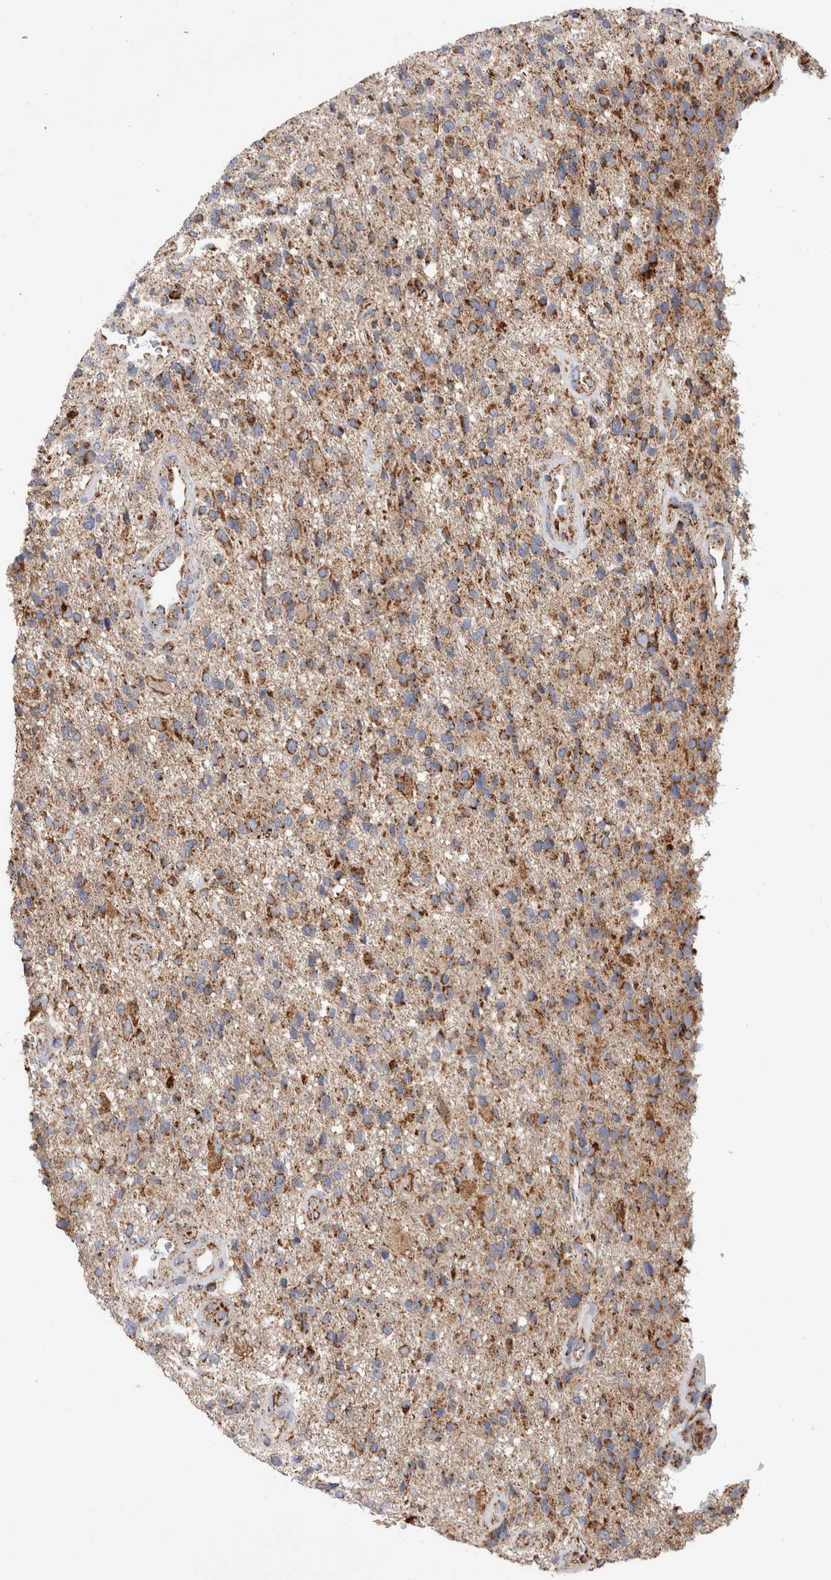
{"staining": {"intensity": "moderate", "quantity": ">75%", "location": "cytoplasmic/membranous"}, "tissue": "glioma", "cell_type": "Tumor cells", "image_type": "cancer", "snomed": [{"axis": "morphology", "description": "Glioma, malignant, High grade"}, {"axis": "topography", "description": "Brain"}], "caption": "About >75% of tumor cells in glioma display moderate cytoplasmic/membranous protein positivity as visualized by brown immunohistochemical staining.", "gene": "IARS2", "patient": {"sex": "male", "age": 72}}